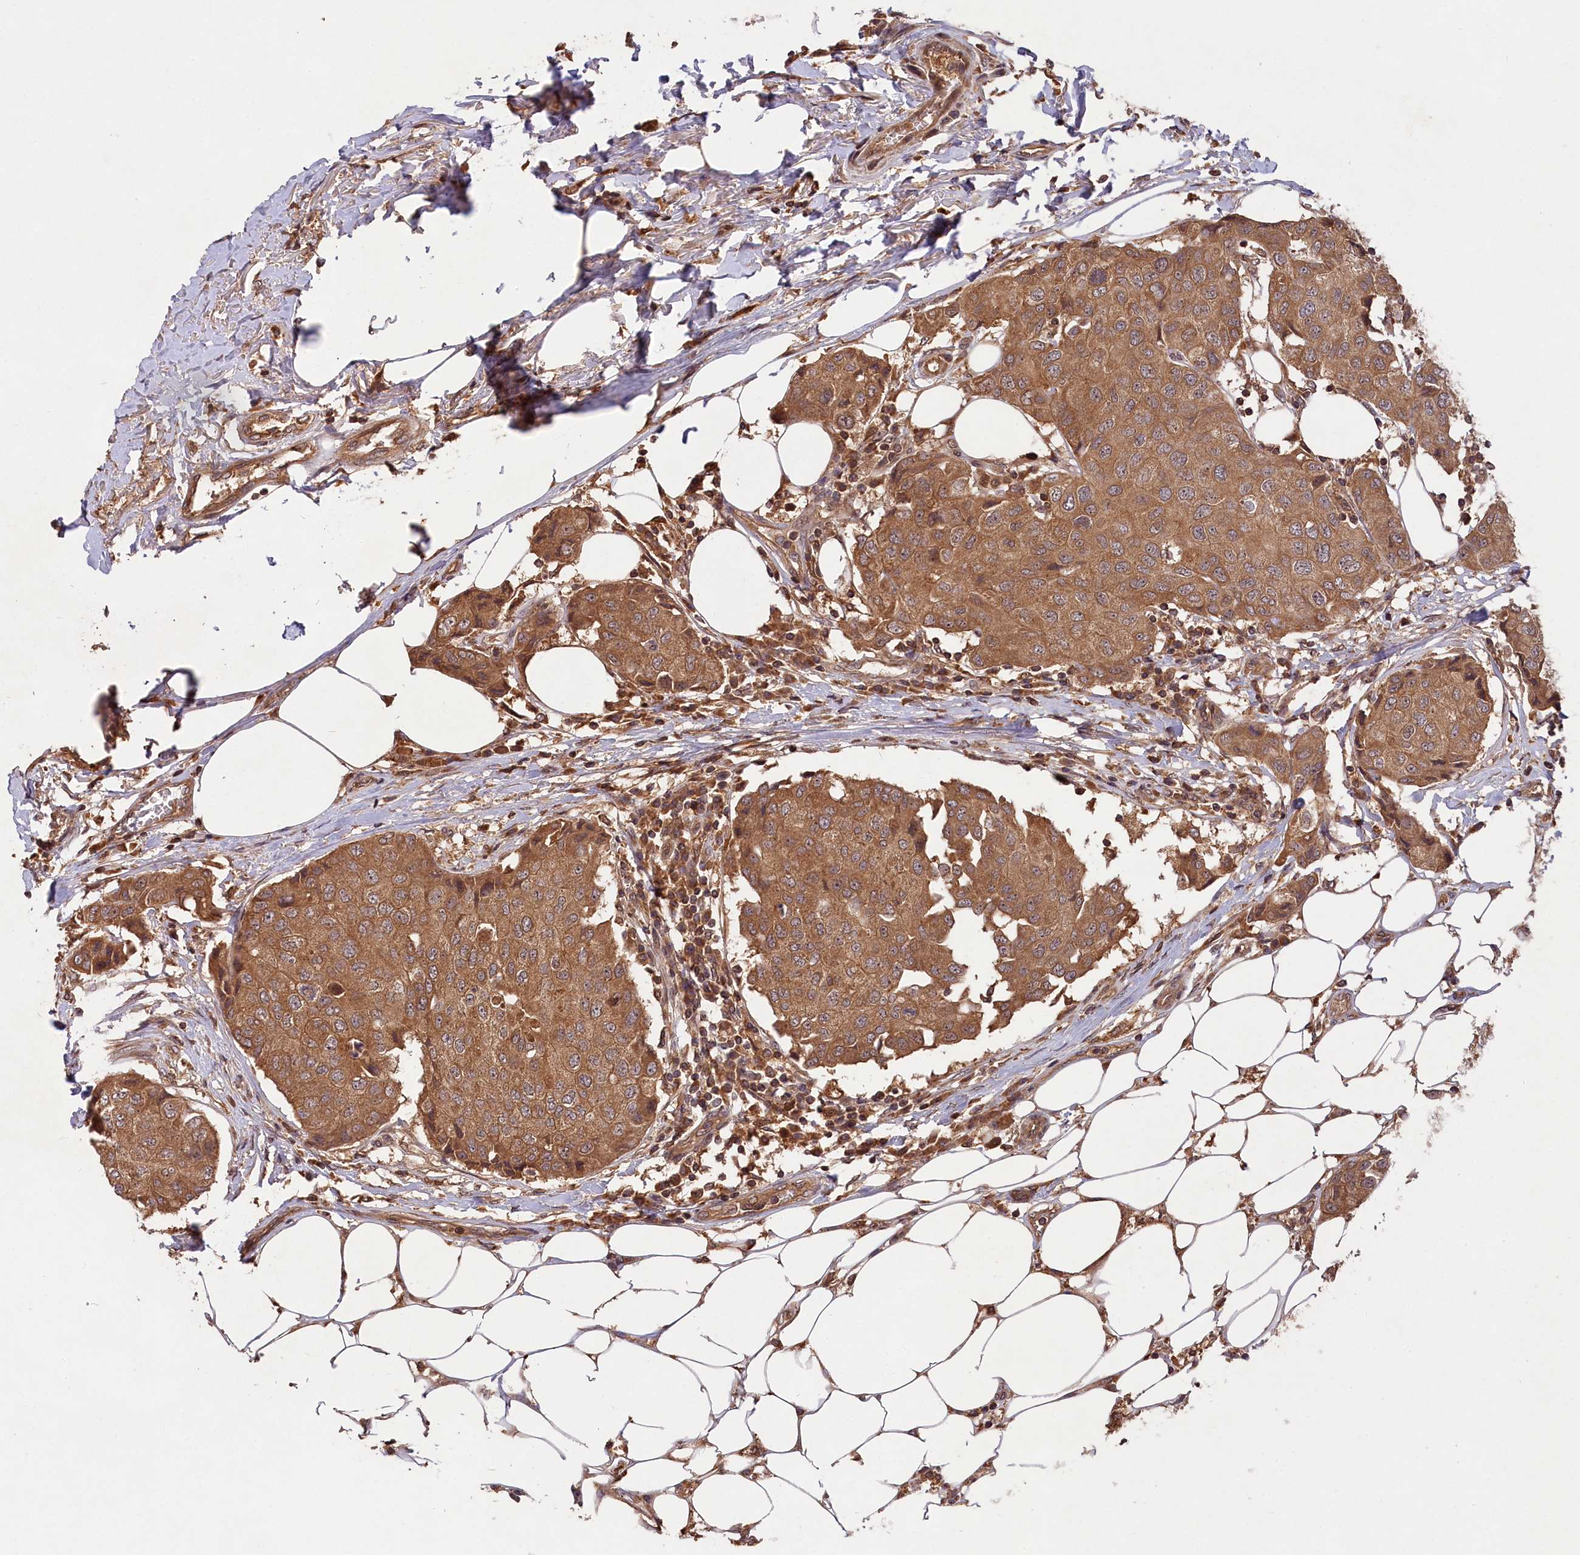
{"staining": {"intensity": "moderate", "quantity": ">75%", "location": "cytoplasmic/membranous"}, "tissue": "breast cancer", "cell_type": "Tumor cells", "image_type": "cancer", "snomed": [{"axis": "morphology", "description": "Duct carcinoma"}, {"axis": "topography", "description": "Breast"}], "caption": "Breast cancer (intraductal carcinoma) tissue demonstrates moderate cytoplasmic/membranous staining in approximately >75% of tumor cells", "gene": "CHAC1", "patient": {"sex": "female", "age": 80}}